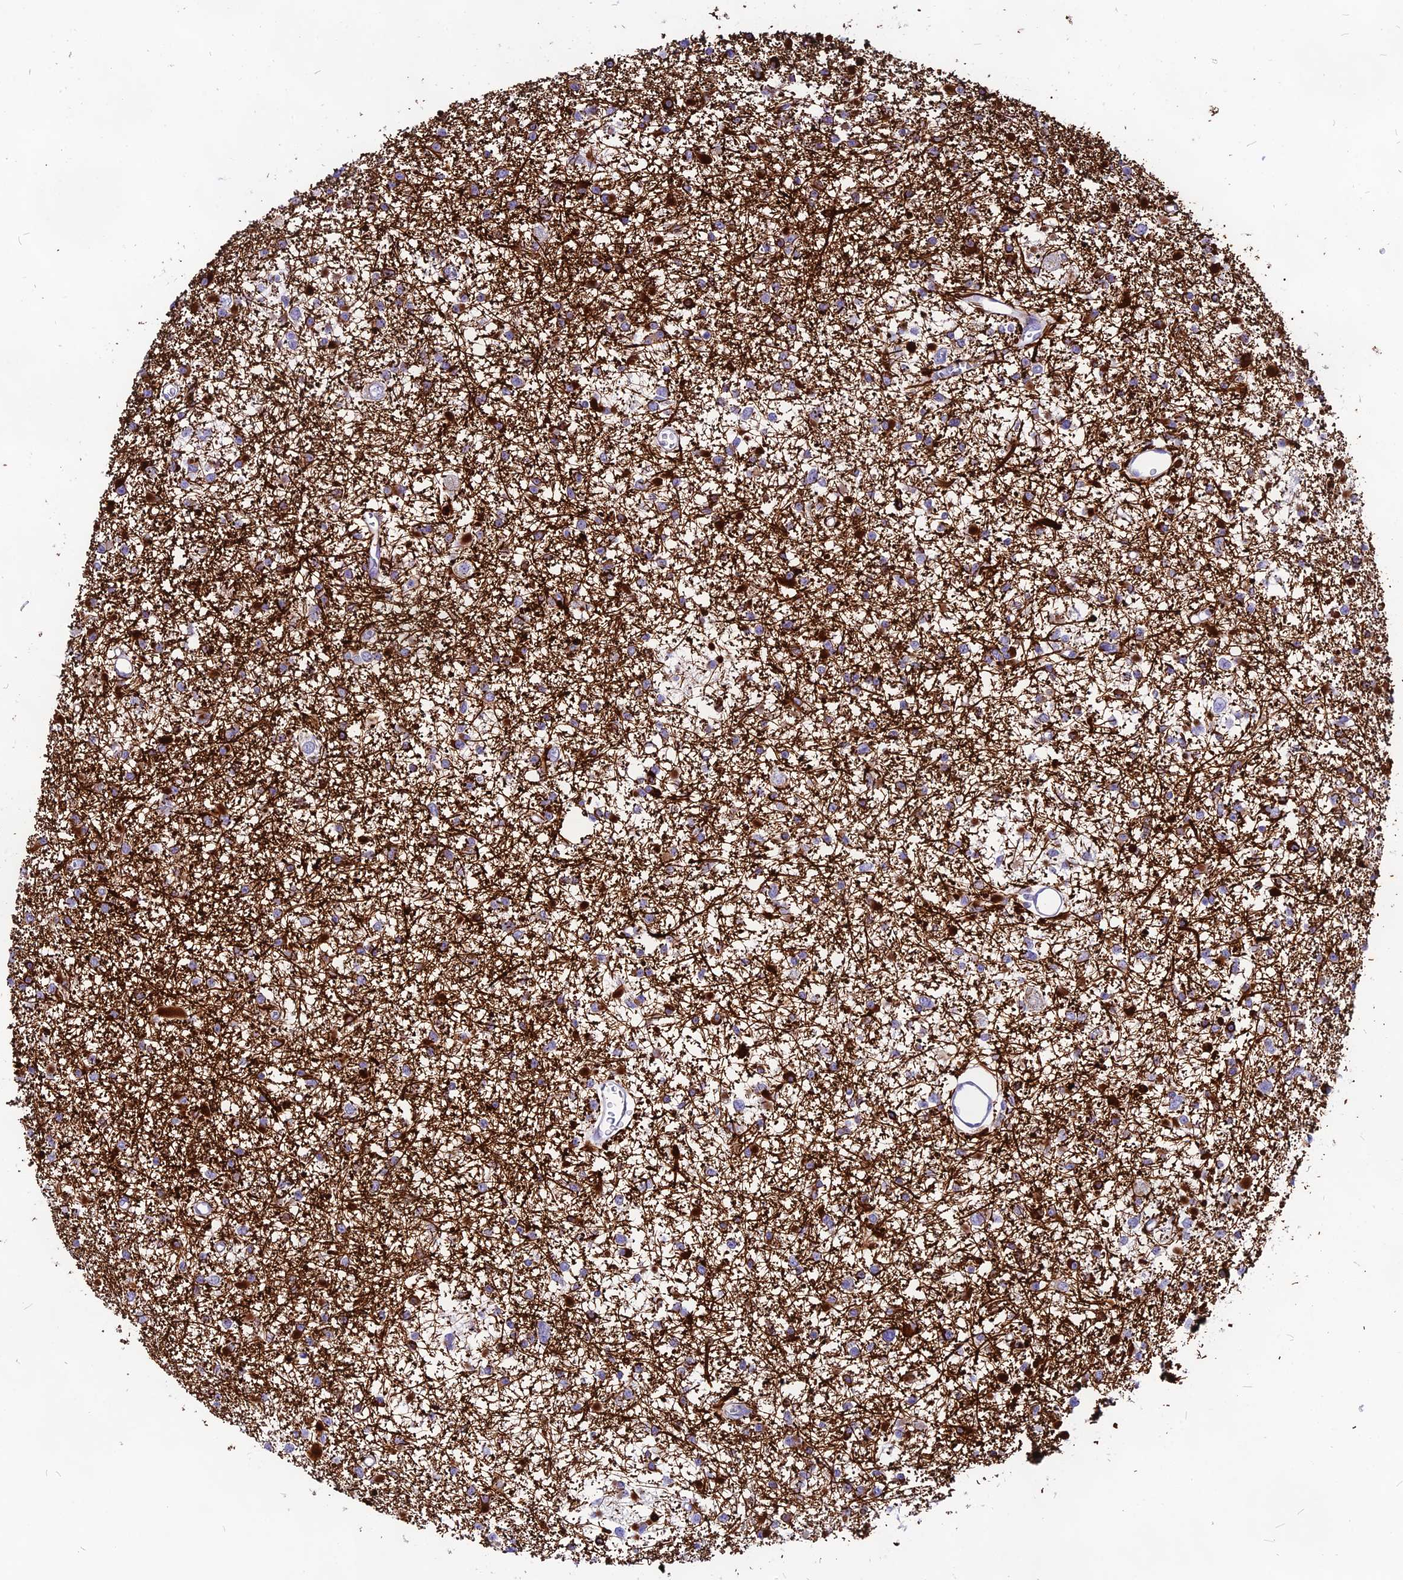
{"staining": {"intensity": "negative", "quantity": "none", "location": "none"}, "tissue": "glioma", "cell_type": "Tumor cells", "image_type": "cancer", "snomed": [{"axis": "morphology", "description": "Glioma, malignant, Low grade"}, {"axis": "topography", "description": "Brain"}], "caption": "Tumor cells are negative for brown protein staining in low-grade glioma (malignant).", "gene": "RIMOC1", "patient": {"sex": "female", "age": 22}}